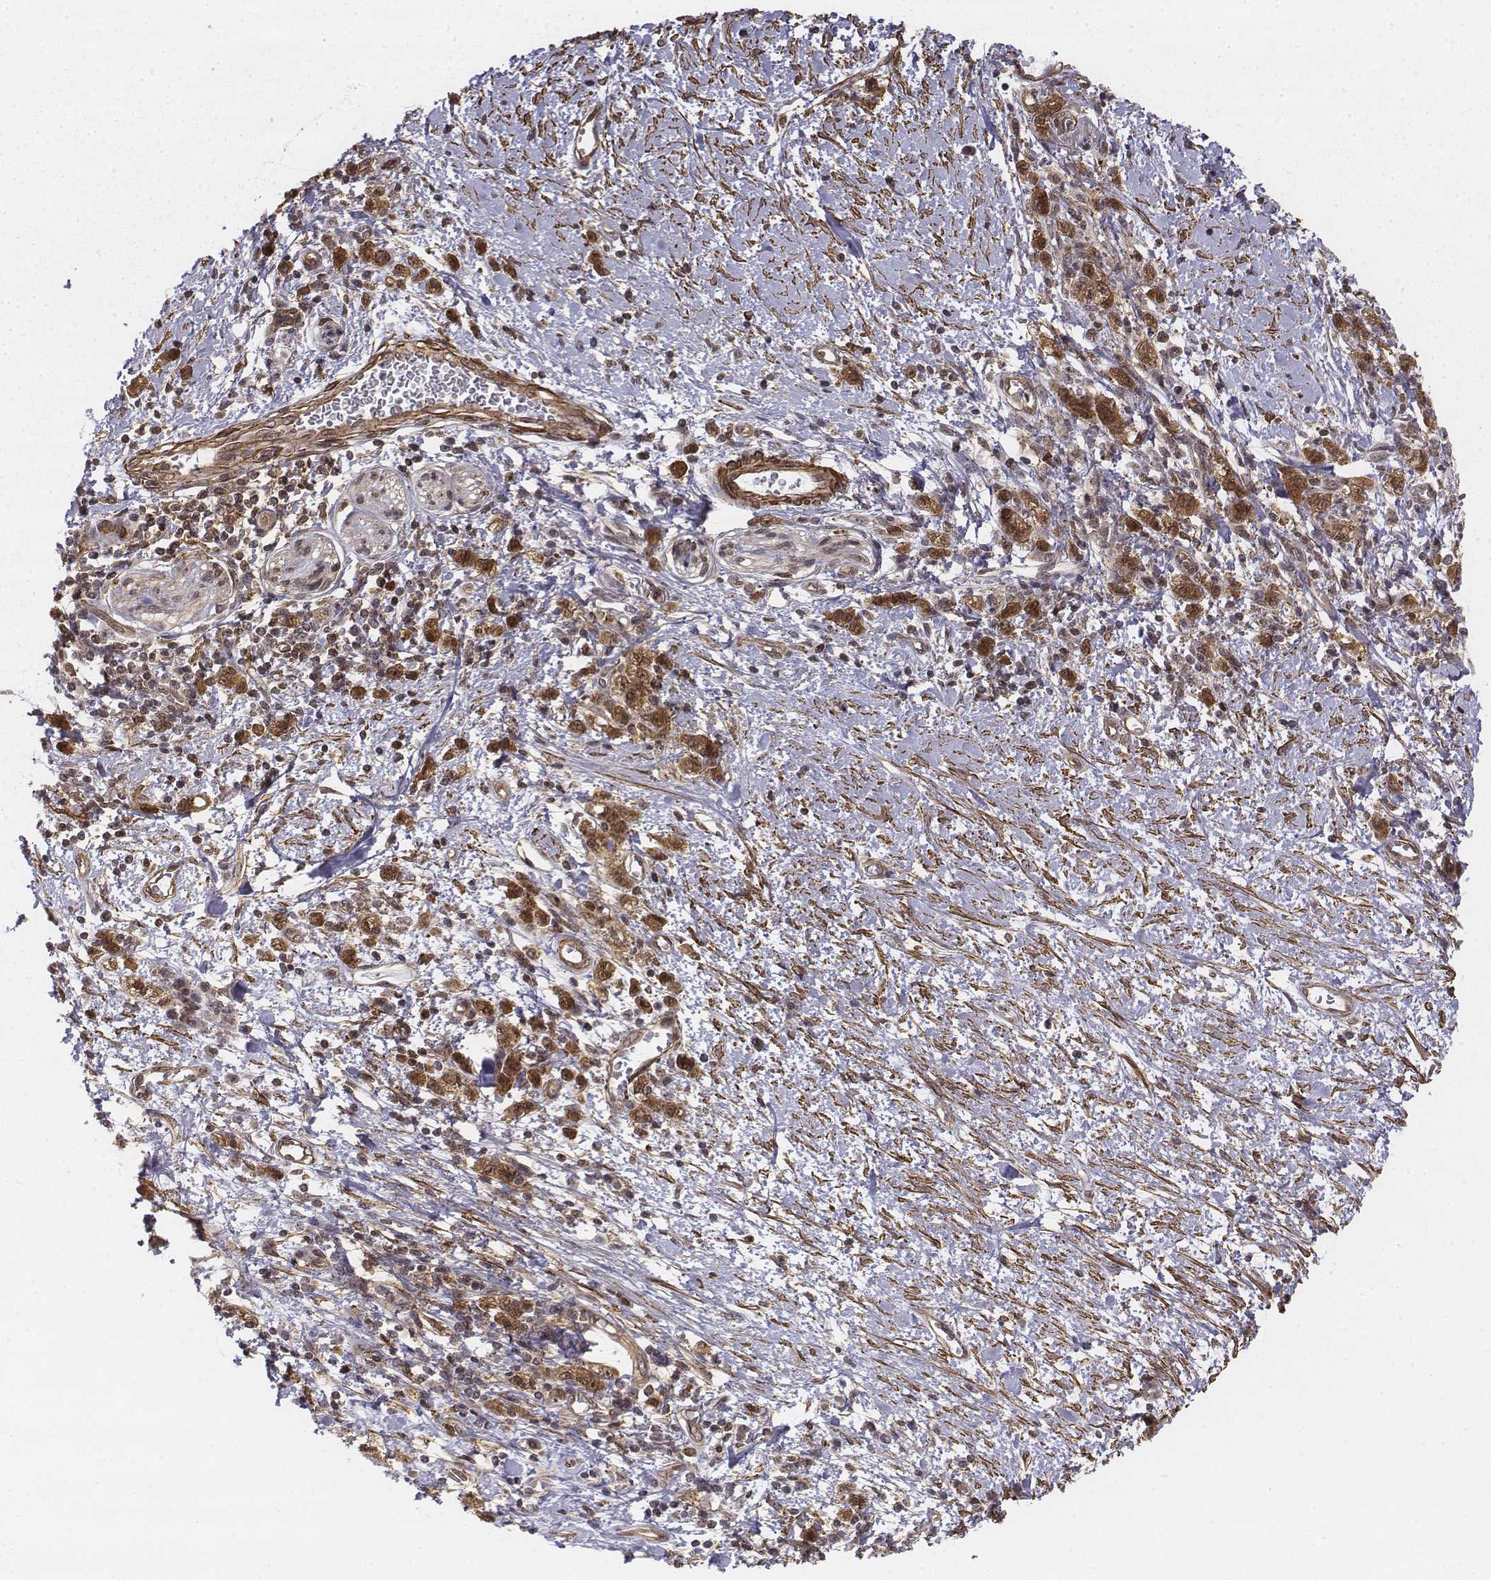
{"staining": {"intensity": "strong", "quantity": ">75%", "location": "cytoplasmic/membranous,nuclear"}, "tissue": "stomach cancer", "cell_type": "Tumor cells", "image_type": "cancer", "snomed": [{"axis": "morphology", "description": "Adenocarcinoma, NOS"}, {"axis": "topography", "description": "Stomach"}], "caption": "Protein staining reveals strong cytoplasmic/membranous and nuclear expression in approximately >75% of tumor cells in stomach adenocarcinoma.", "gene": "ZFYVE19", "patient": {"sex": "male", "age": 77}}